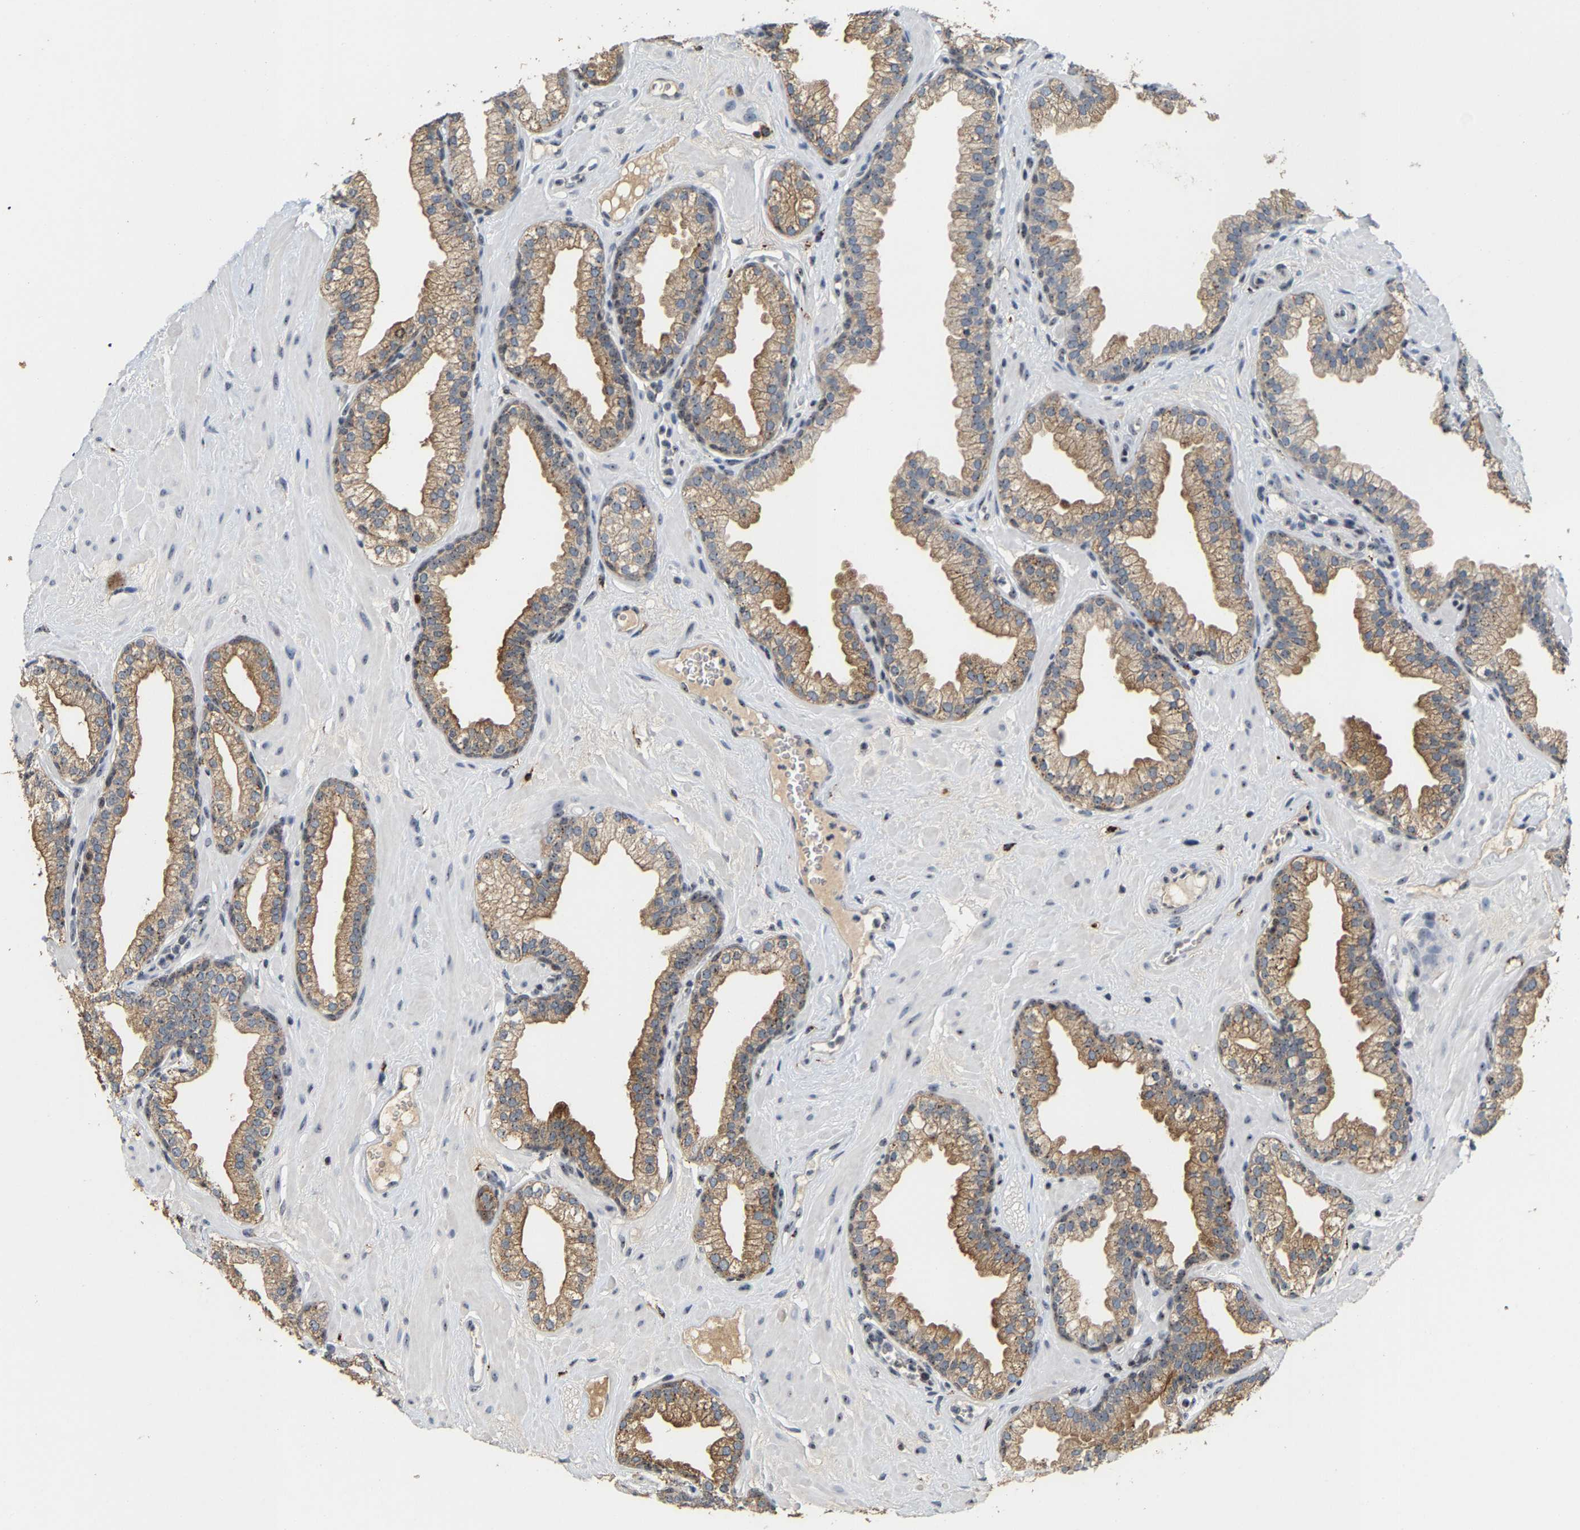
{"staining": {"intensity": "moderate", "quantity": ">75%", "location": "cytoplasmic/membranous"}, "tissue": "prostate", "cell_type": "Glandular cells", "image_type": "normal", "snomed": [{"axis": "morphology", "description": "Normal tissue, NOS"}, {"axis": "morphology", "description": "Urothelial carcinoma, Low grade"}, {"axis": "topography", "description": "Urinary bladder"}, {"axis": "topography", "description": "Prostate"}], "caption": "There is medium levels of moderate cytoplasmic/membranous positivity in glandular cells of unremarkable prostate, as demonstrated by immunohistochemical staining (brown color).", "gene": "NOP58", "patient": {"sex": "male", "age": 60}}